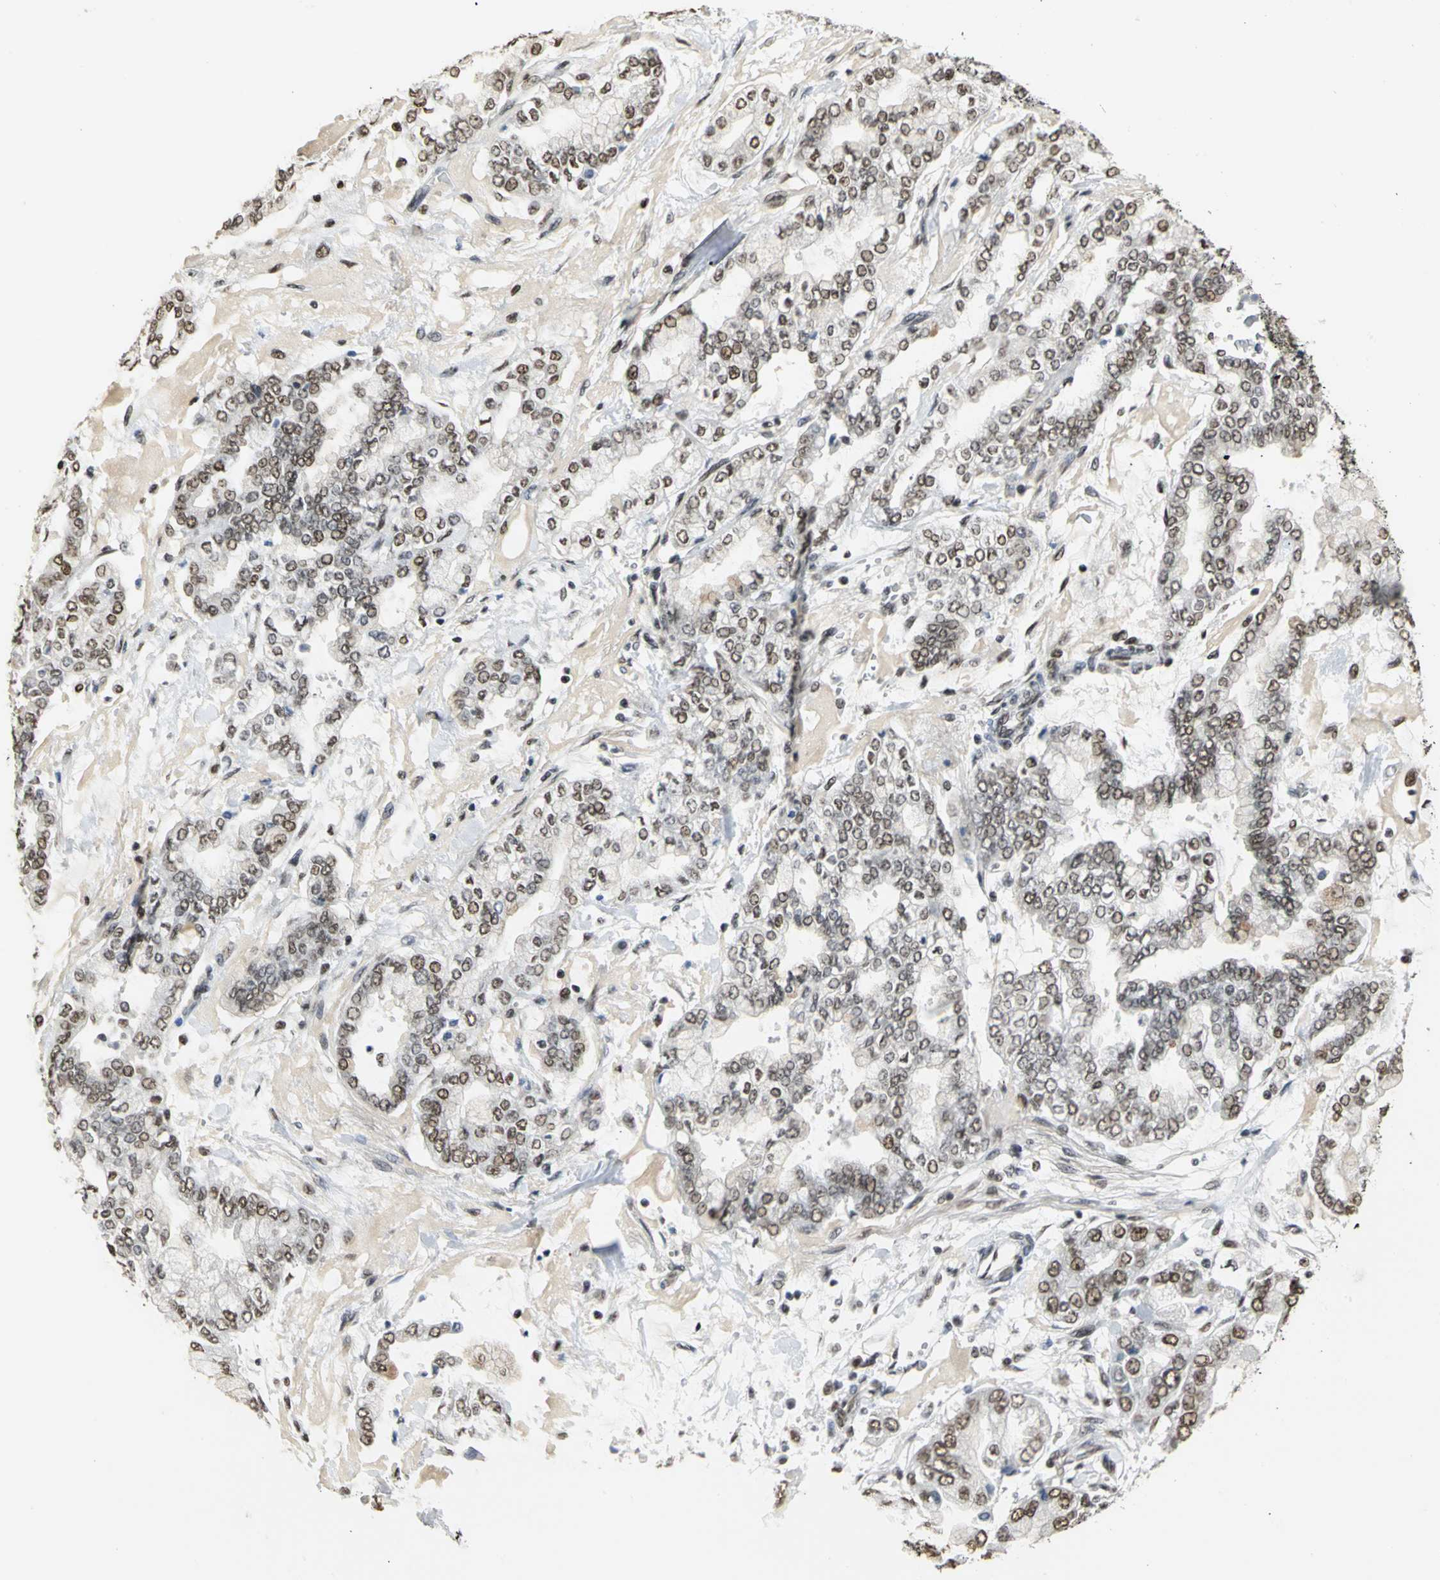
{"staining": {"intensity": "strong", "quantity": ">75%", "location": "nuclear"}, "tissue": "stomach cancer", "cell_type": "Tumor cells", "image_type": "cancer", "snomed": [{"axis": "morphology", "description": "Normal tissue, NOS"}, {"axis": "morphology", "description": "Adenocarcinoma, NOS"}, {"axis": "topography", "description": "Stomach, upper"}, {"axis": "topography", "description": "Stomach"}], "caption": "A histopathology image showing strong nuclear positivity in approximately >75% of tumor cells in stomach cancer, as visualized by brown immunohistochemical staining.", "gene": "CCDC88C", "patient": {"sex": "male", "age": 76}}